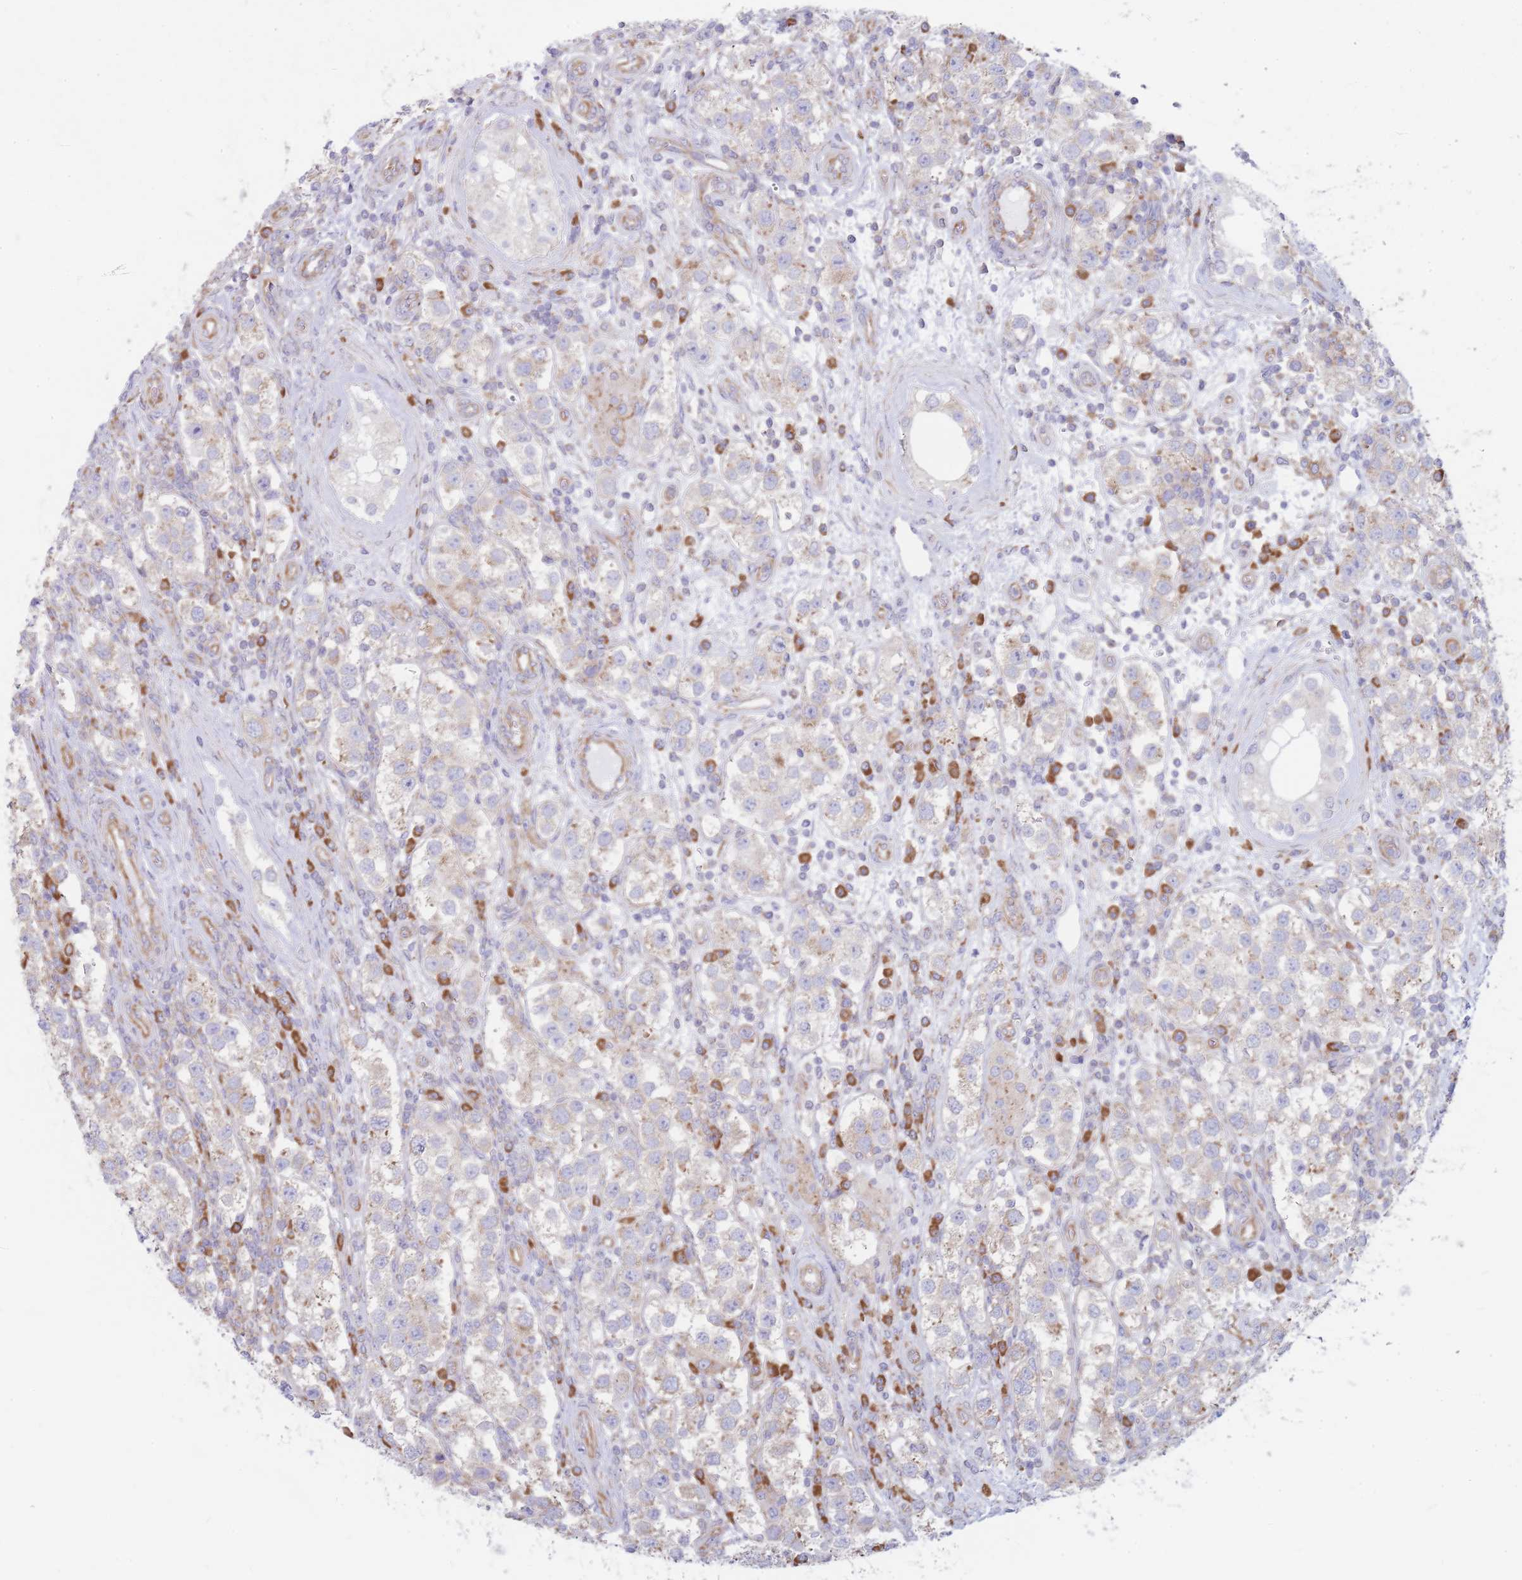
{"staining": {"intensity": "moderate", "quantity": "25%-75%", "location": "cytoplasmic/membranous"}, "tissue": "testis cancer", "cell_type": "Tumor cells", "image_type": "cancer", "snomed": [{"axis": "morphology", "description": "Seminoma, NOS"}, {"axis": "topography", "description": "Testis"}], "caption": "Human testis seminoma stained with a brown dye shows moderate cytoplasmic/membranous positive staining in about 25%-75% of tumor cells.", "gene": "RPL8", "patient": {"sex": "male", "age": 37}}